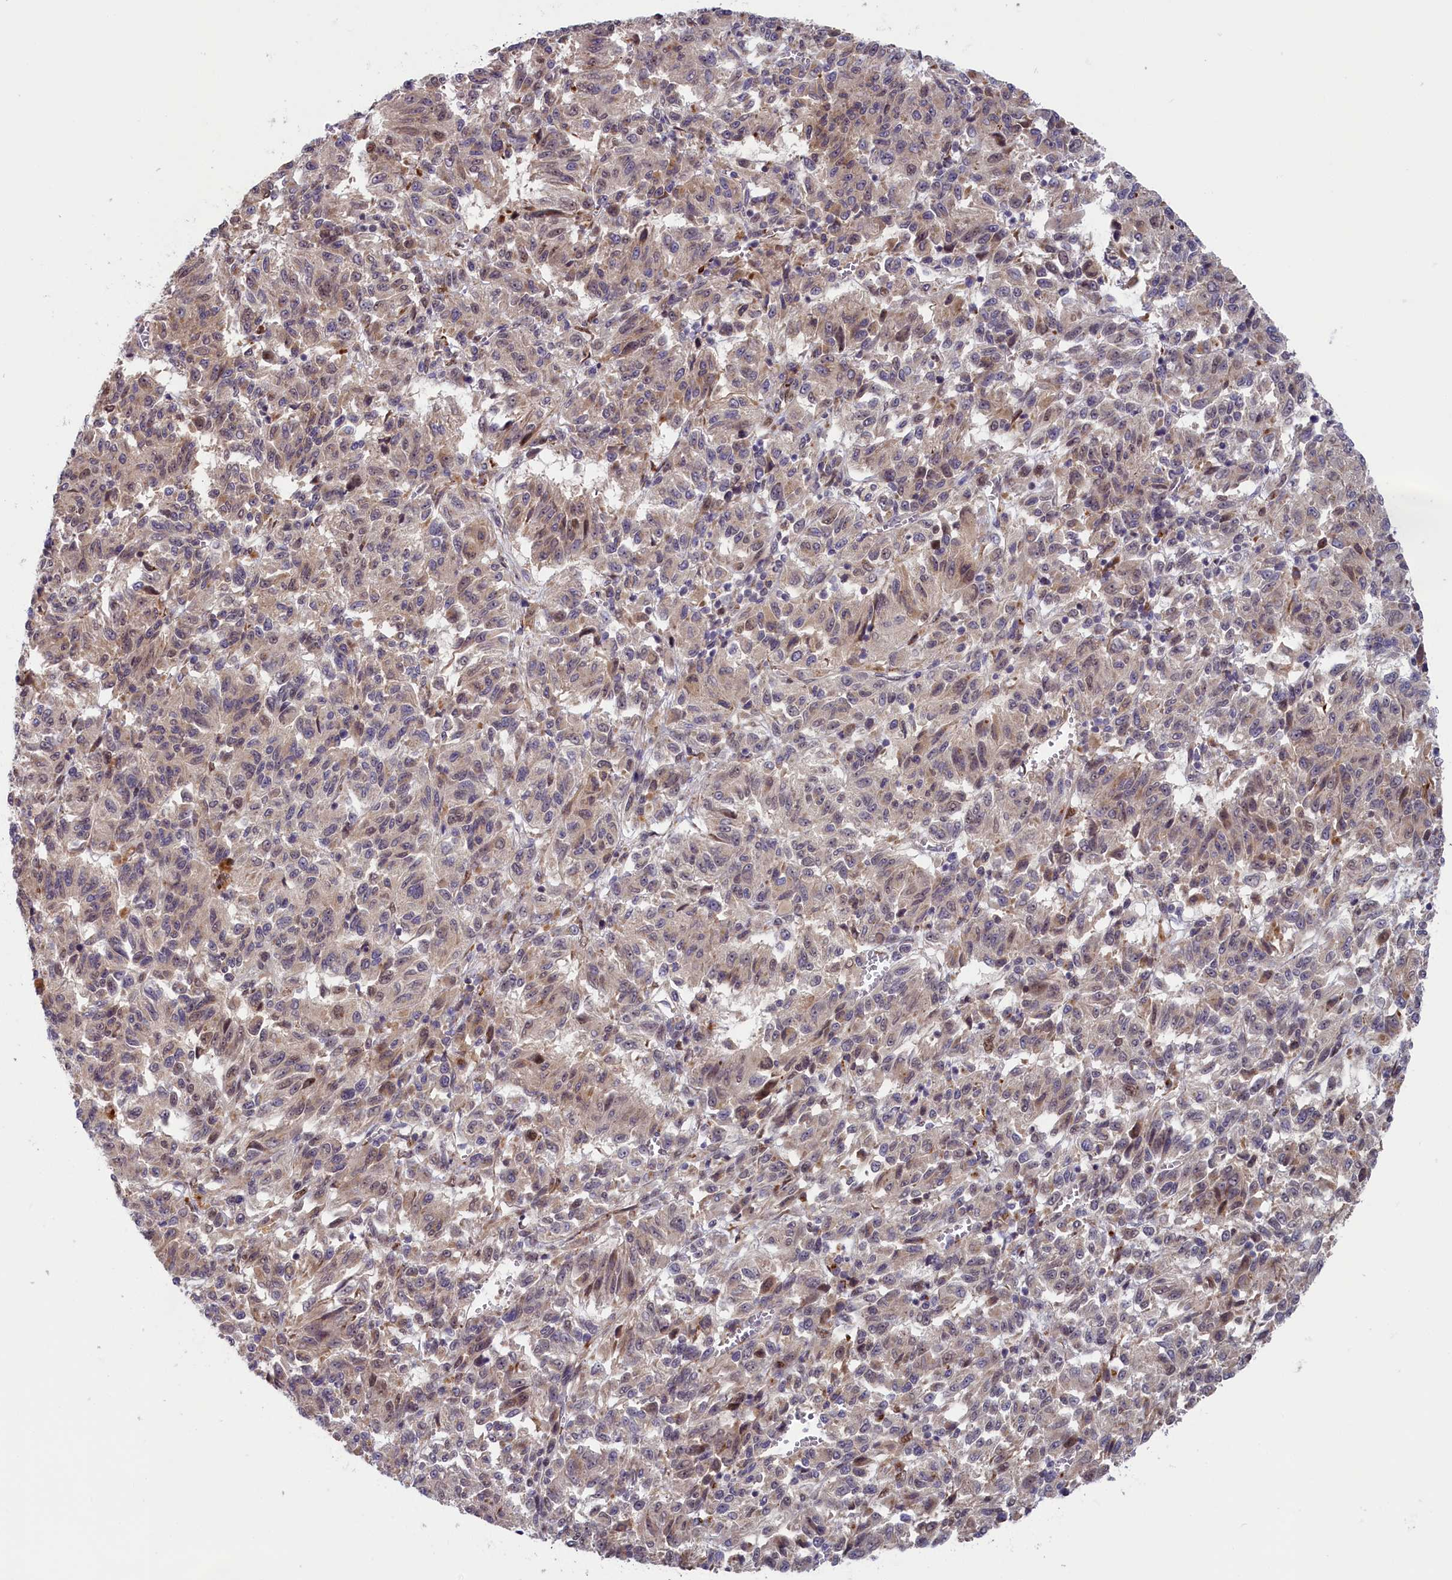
{"staining": {"intensity": "negative", "quantity": "none", "location": "none"}, "tissue": "melanoma", "cell_type": "Tumor cells", "image_type": "cancer", "snomed": [{"axis": "morphology", "description": "Malignant melanoma, Metastatic site"}, {"axis": "topography", "description": "Lung"}], "caption": "Melanoma stained for a protein using immunohistochemistry displays no expression tumor cells.", "gene": "CHST12", "patient": {"sex": "male", "age": 64}}